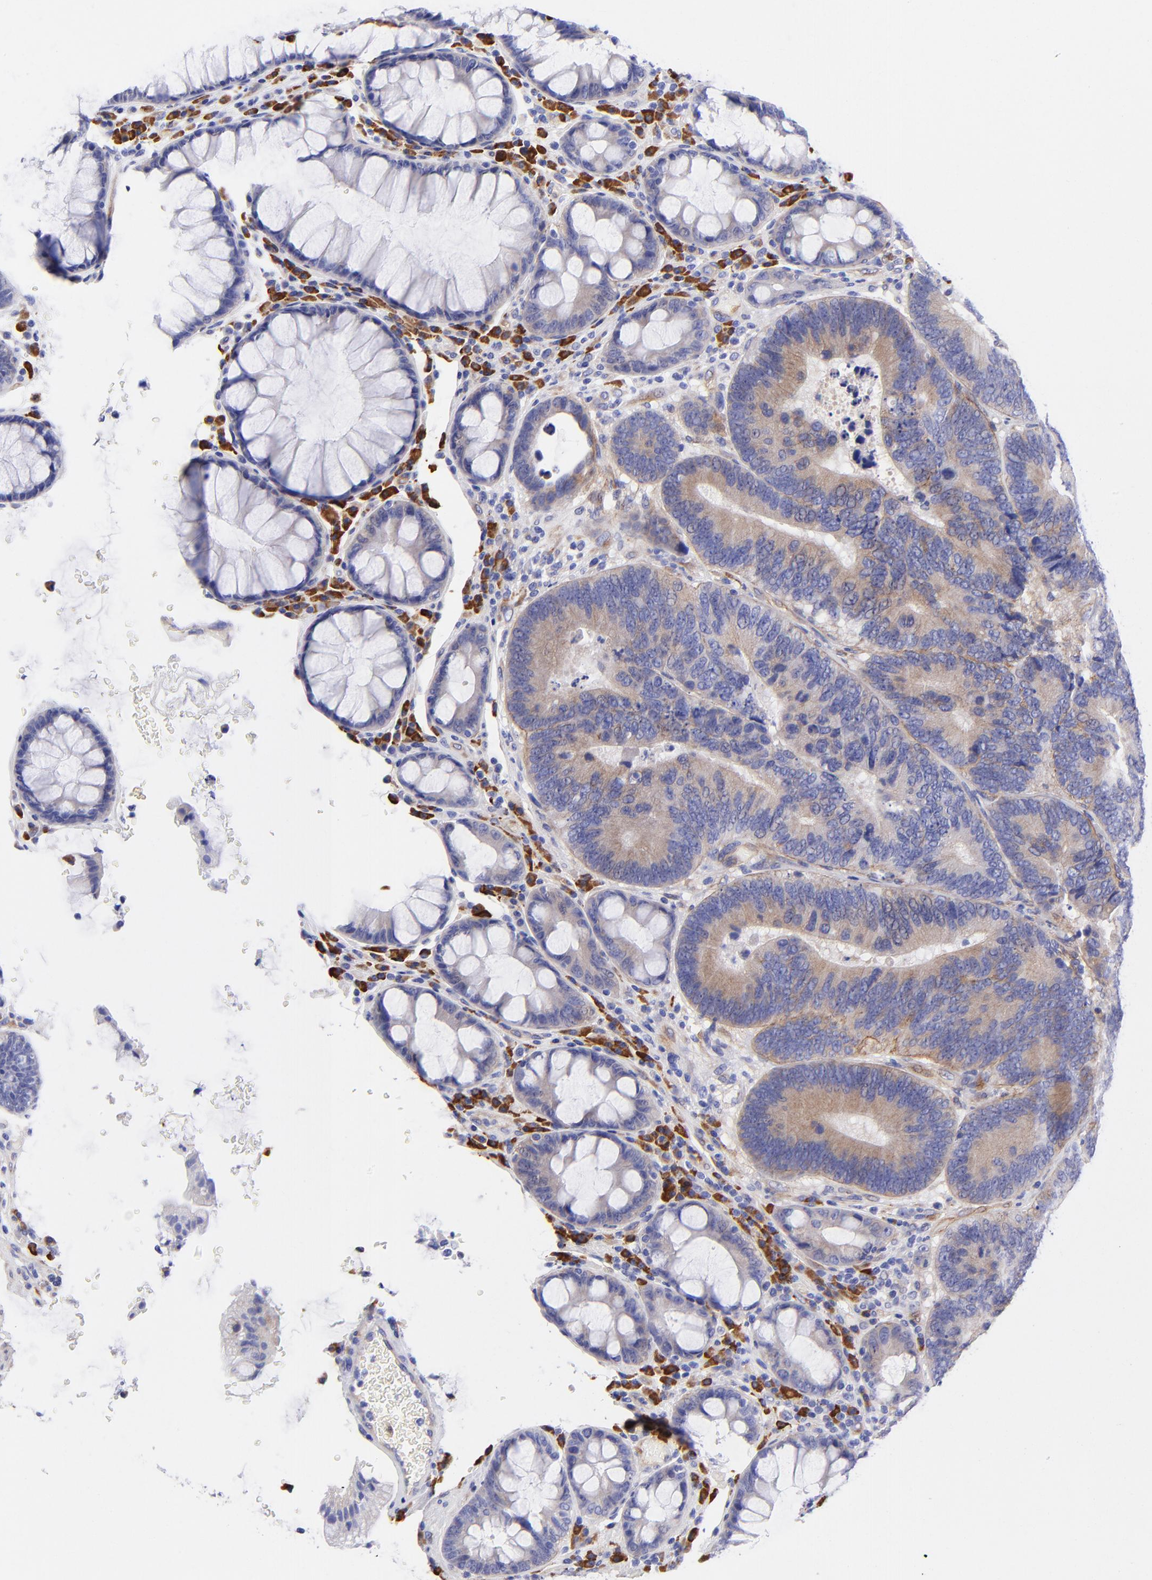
{"staining": {"intensity": "weak", "quantity": "25%-75%", "location": "cytoplasmic/membranous"}, "tissue": "colorectal cancer", "cell_type": "Tumor cells", "image_type": "cancer", "snomed": [{"axis": "morphology", "description": "Normal tissue, NOS"}, {"axis": "morphology", "description": "Adenocarcinoma, NOS"}, {"axis": "topography", "description": "Colon"}], "caption": "This histopathology image exhibits immunohistochemistry (IHC) staining of human adenocarcinoma (colorectal), with low weak cytoplasmic/membranous expression in approximately 25%-75% of tumor cells.", "gene": "PPFIBP1", "patient": {"sex": "female", "age": 78}}